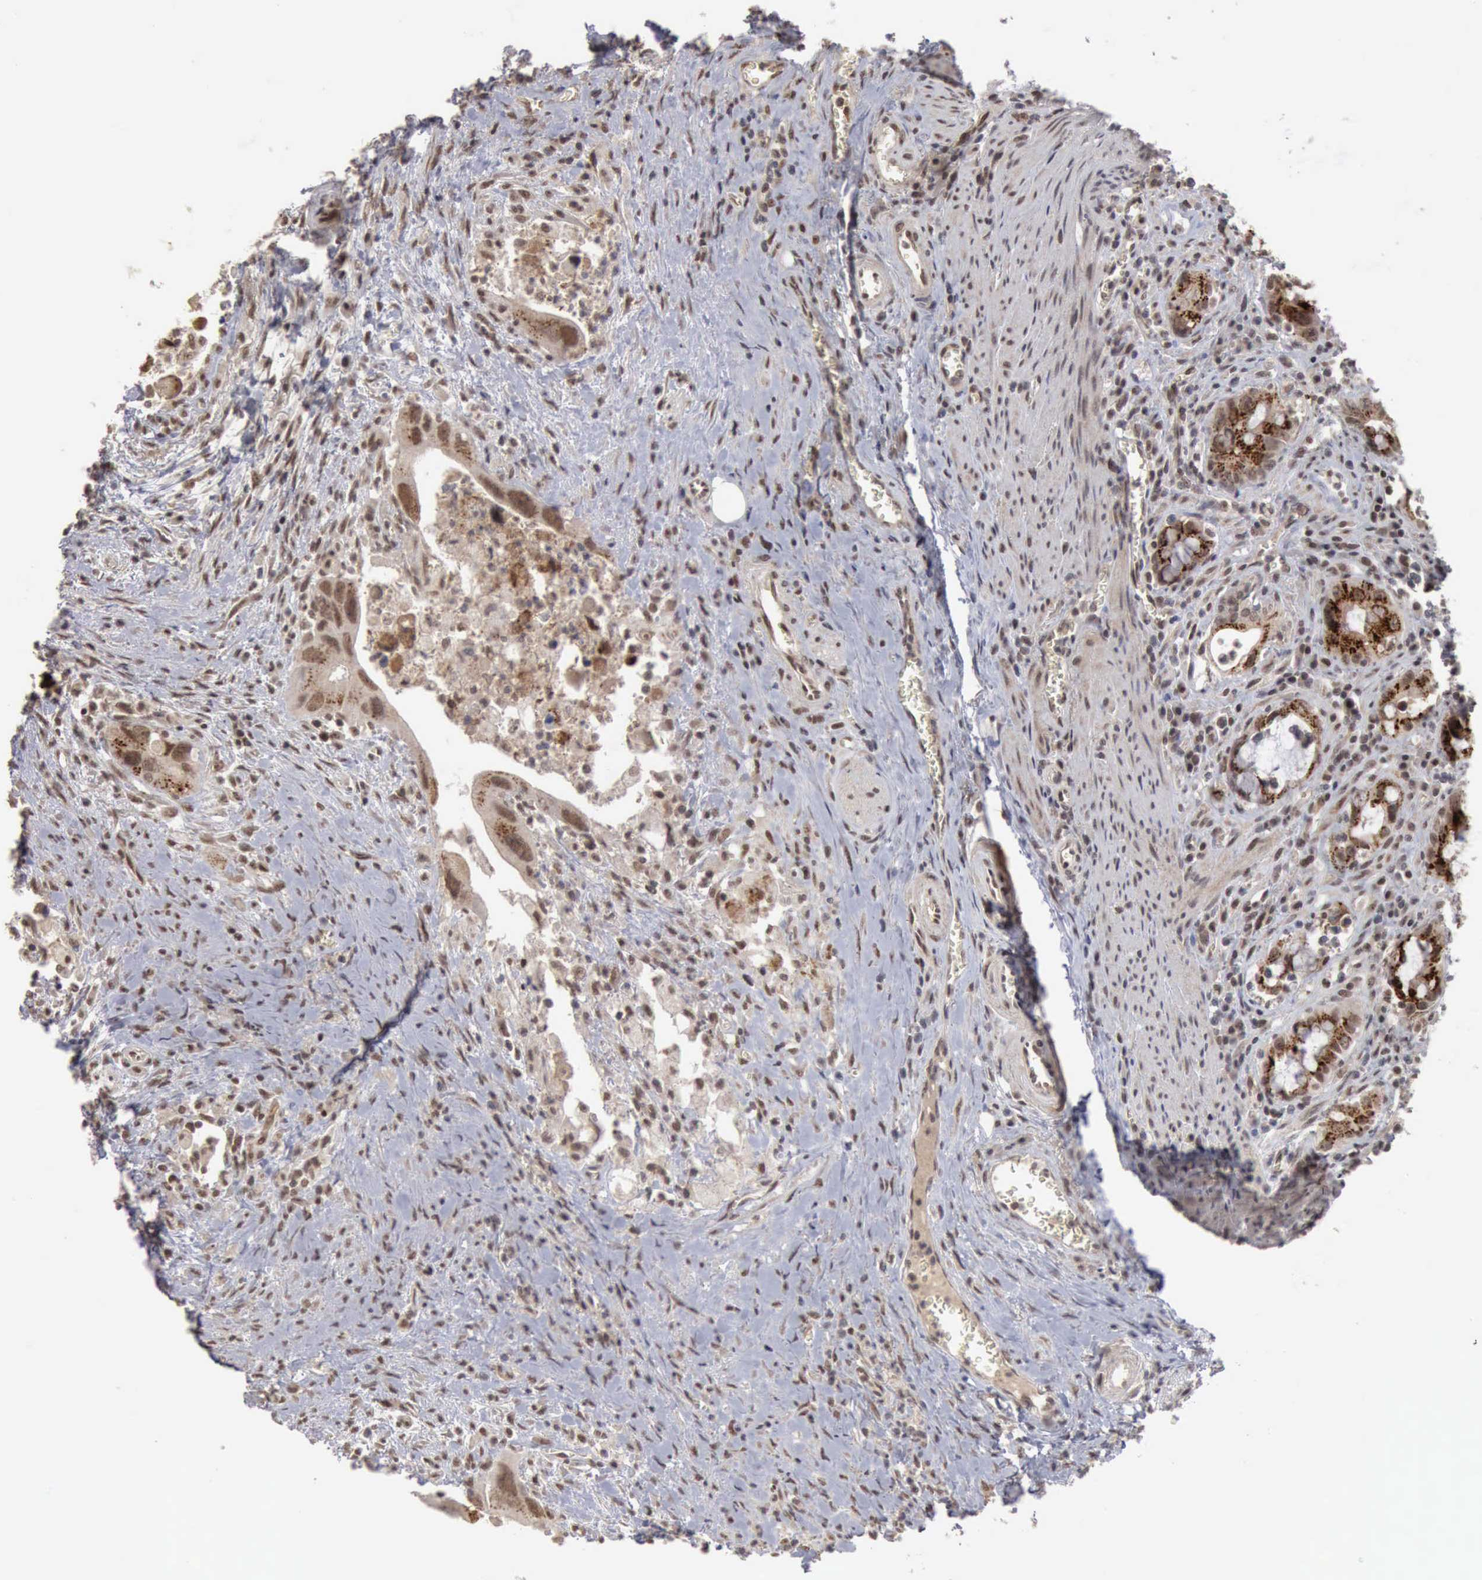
{"staining": {"intensity": "moderate", "quantity": ">75%", "location": "cytoplasmic/membranous,nuclear"}, "tissue": "colorectal cancer", "cell_type": "Tumor cells", "image_type": "cancer", "snomed": [{"axis": "morphology", "description": "Adenocarcinoma, NOS"}, {"axis": "topography", "description": "Rectum"}], "caption": "Colorectal cancer stained with IHC shows moderate cytoplasmic/membranous and nuclear staining in approximately >75% of tumor cells.", "gene": "CDKN2A", "patient": {"sex": "male", "age": 70}}